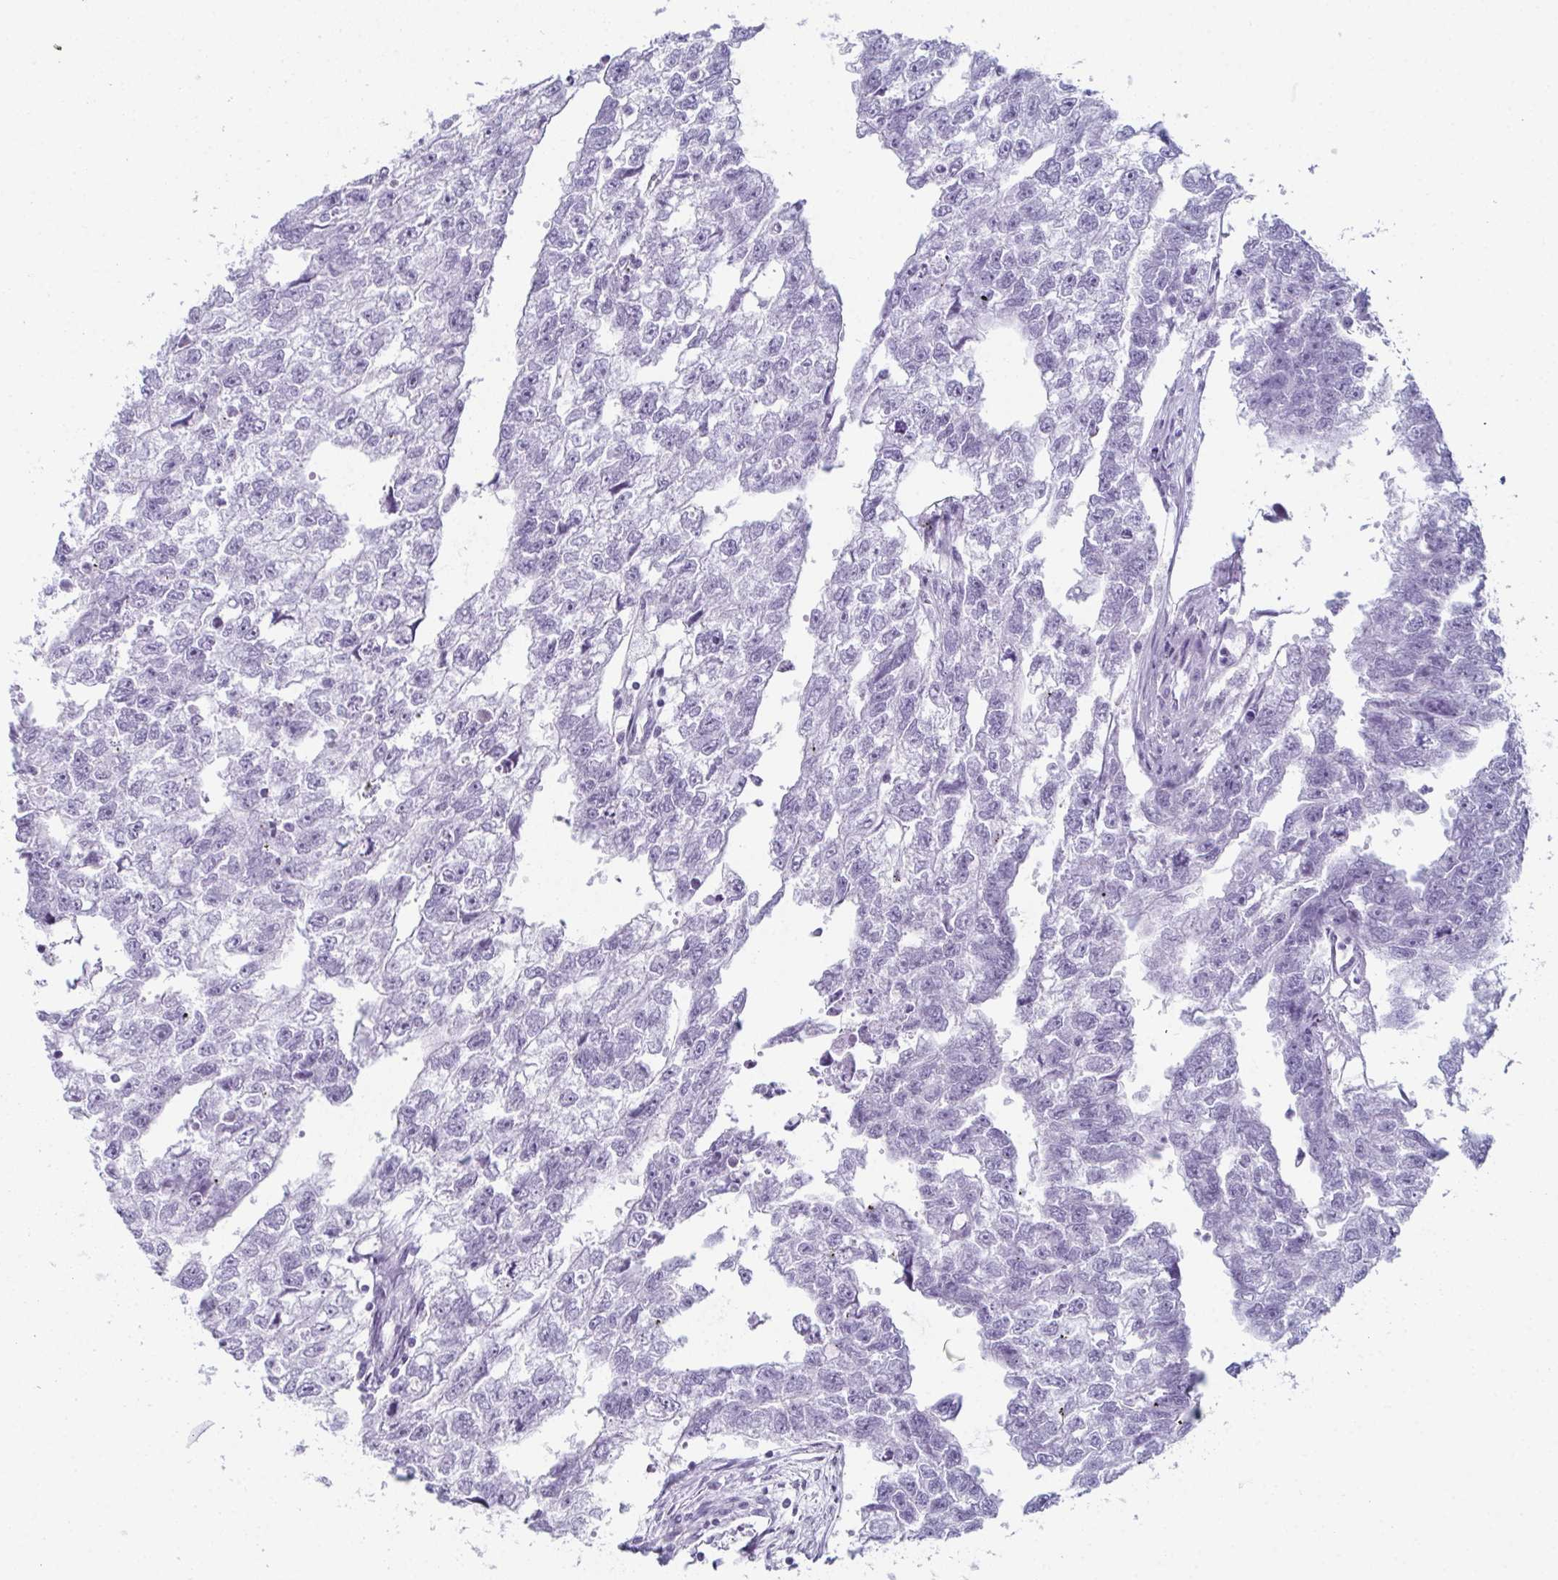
{"staining": {"intensity": "negative", "quantity": "none", "location": "none"}, "tissue": "testis cancer", "cell_type": "Tumor cells", "image_type": "cancer", "snomed": [{"axis": "morphology", "description": "Carcinoma, Embryonal, NOS"}, {"axis": "morphology", "description": "Teratoma, malignant, NOS"}, {"axis": "topography", "description": "Testis"}], "caption": "An image of human testis malignant teratoma is negative for staining in tumor cells.", "gene": "ENKUR", "patient": {"sex": "male", "age": 44}}